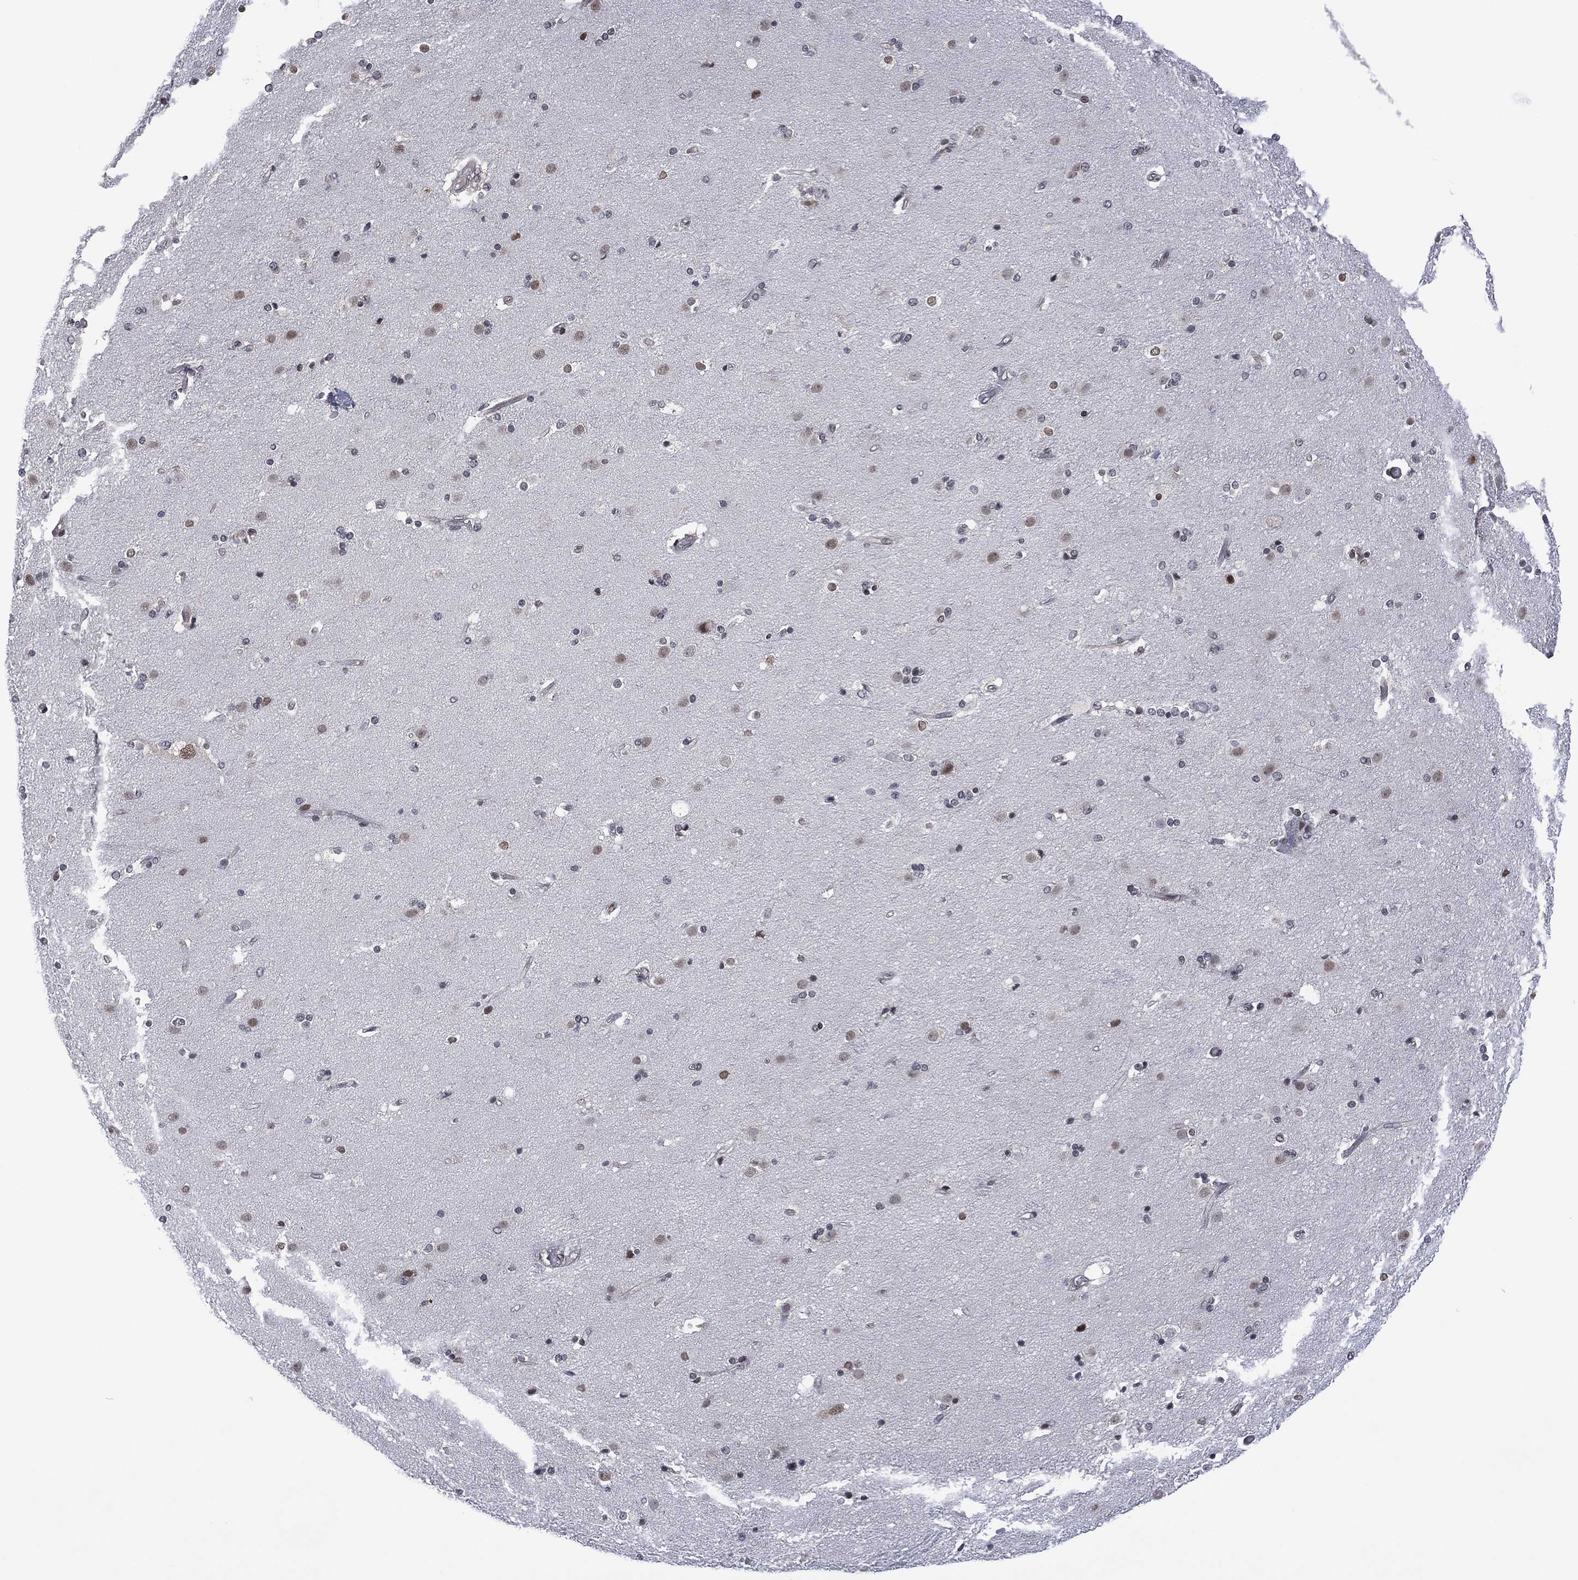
{"staining": {"intensity": "weak", "quantity": "<25%", "location": "nuclear"}, "tissue": "caudate", "cell_type": "Glial cells", "image_type": "normal", "snomed": [{"axis": "morphology", "description": "Normal tissue, NOS"}, {"axis": "topography", "description": "Lateral ventricle wall"}], "caption": "Image shows no significant protein positivity in glial cells of normal caudate. (DAB (3,3'-diaminobenzidine) immunohistochemistry (IHC) with hematoxylin counter stain).", "gene": "DPP4", "patient": {"sex": "male", "age": 54}}